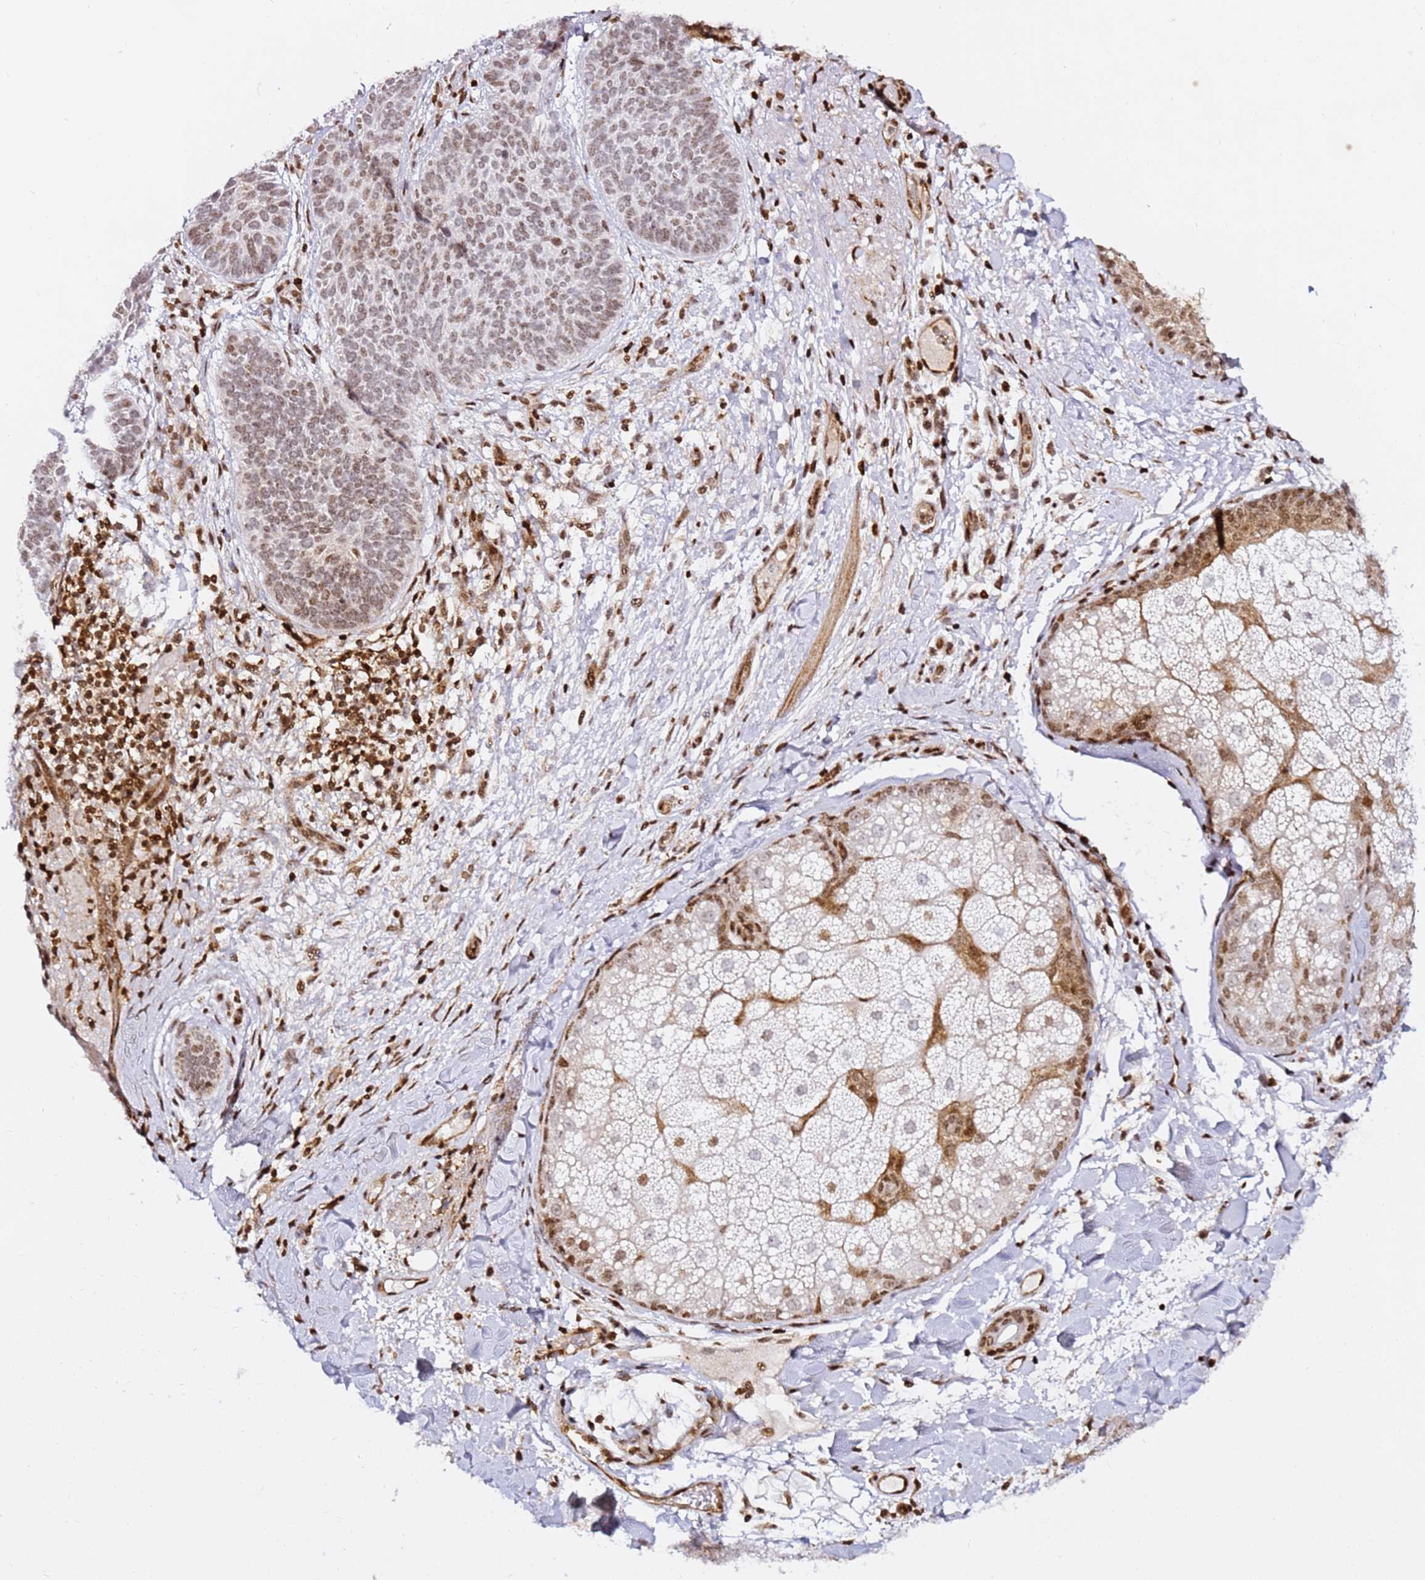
{"staining": {"intensity": "weak", "quantity": ">75%", "location": "nuclear"}, "tissue": "skin cancer", "cell_type": "Tumor cells", "image_type": "cancer", "snomed": [{"axis": "morphology", "description": "Basal cell carcinoma"}, {"axis": "topography", "description": "Skin"}], "caption": "Protein staining of skin cancer (basal cell carcinoma) tissue exhibits weak nuclear expression in approximately >75% of tumor cells.", "gene": "GBP2", "patient": {"sex": "male", "age": 85}}